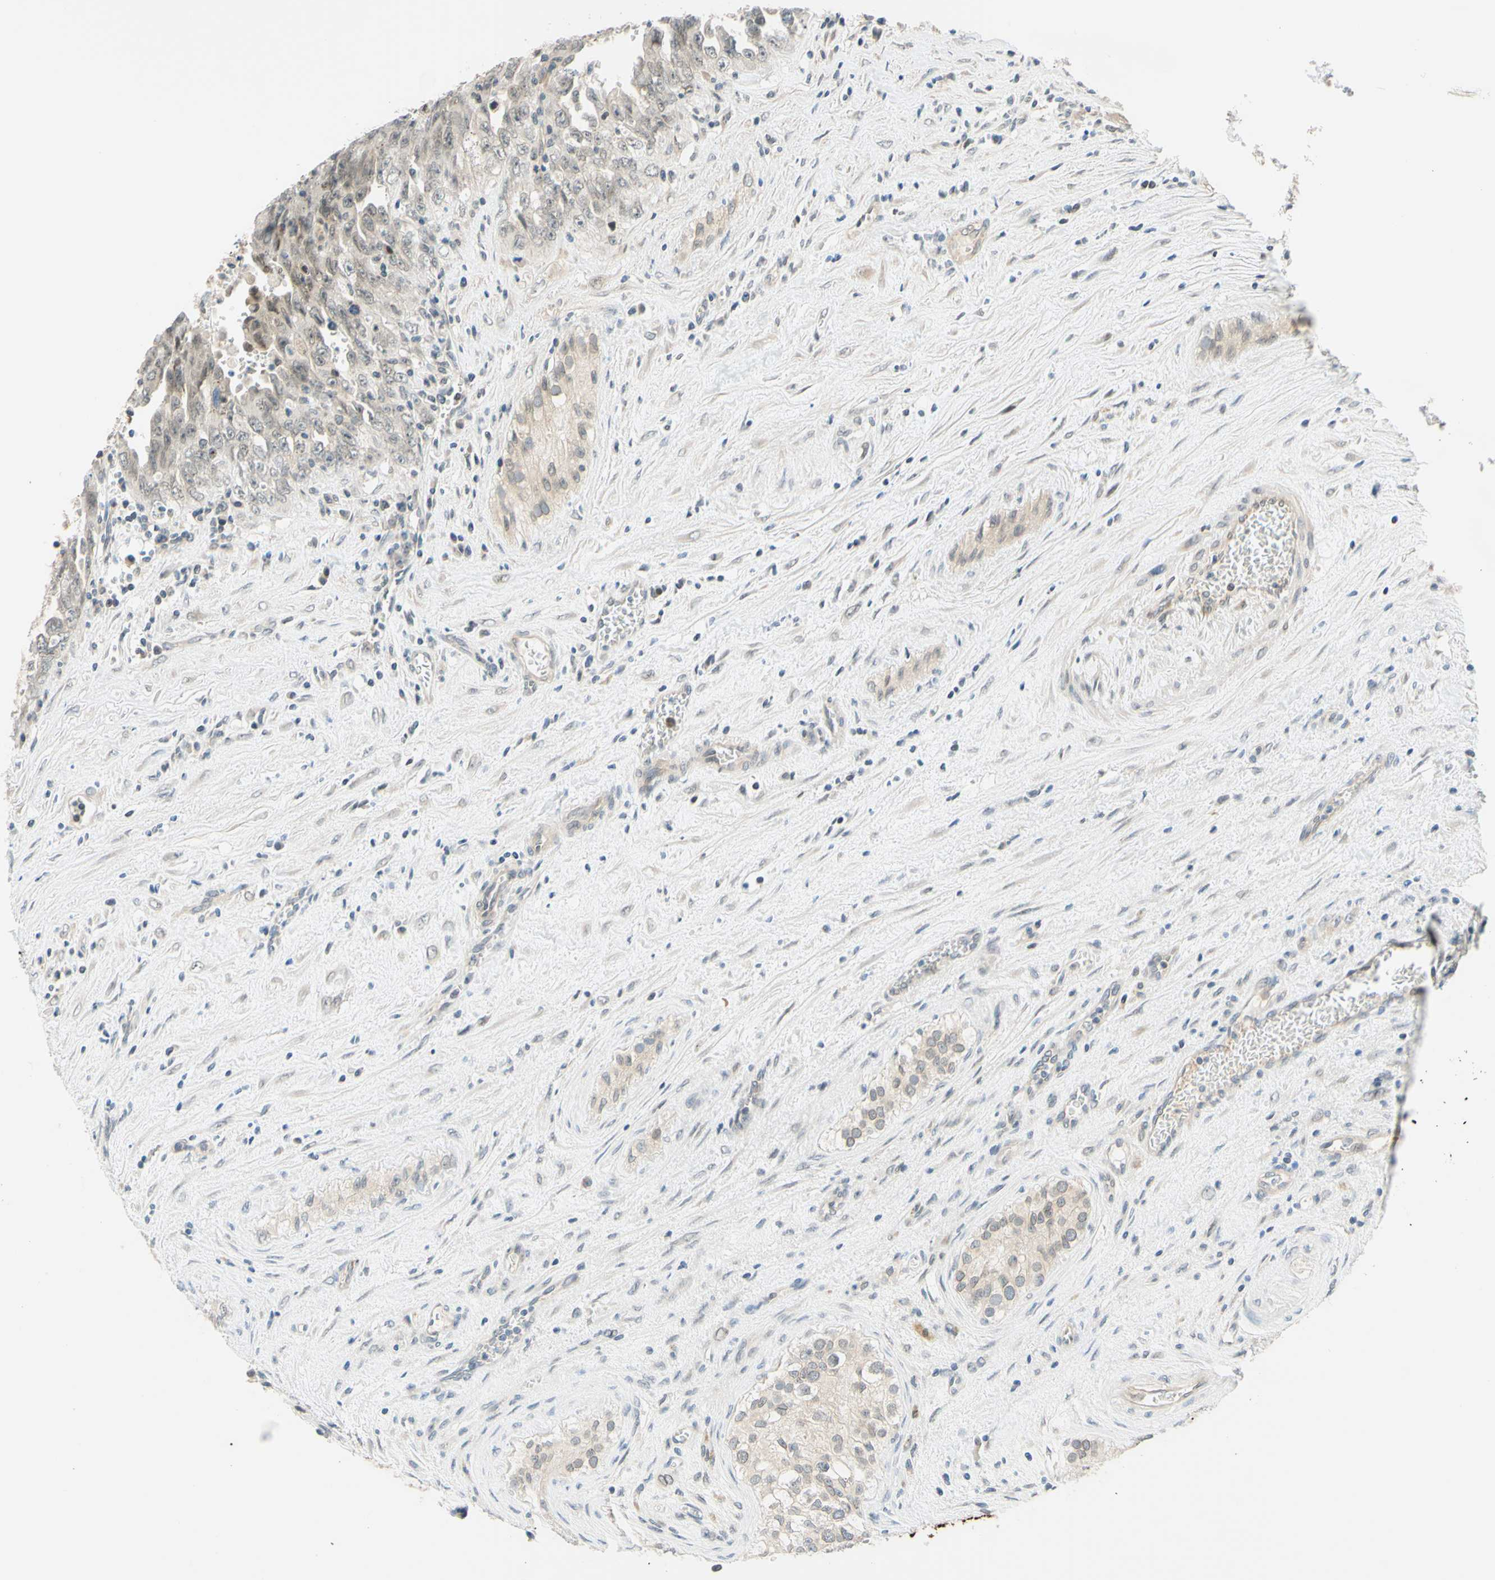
{"staining": {"intensity": "weak", "quantity": ">75%", "location": "cytoplasmic/membranous"}, "tissue": "testis cancer", "cell_type": "Tumor cells", "image_type": "cancer", "snomed": [{"axis": "morphology", "description": "Carcinoma, Embryonal, NOS"}, {"axis": "topography", "description": "Testis"}], "caption": "A high-resolution photomicrograph shows immunohistochemistry staining of testis cancer (embryonal carcinoma), which exhibits weak cytoplasmic/membranous staining in about >75% of tumor cells.", "gene": "C2CD2L", "patient": {"sex": "male", "age": 28}}